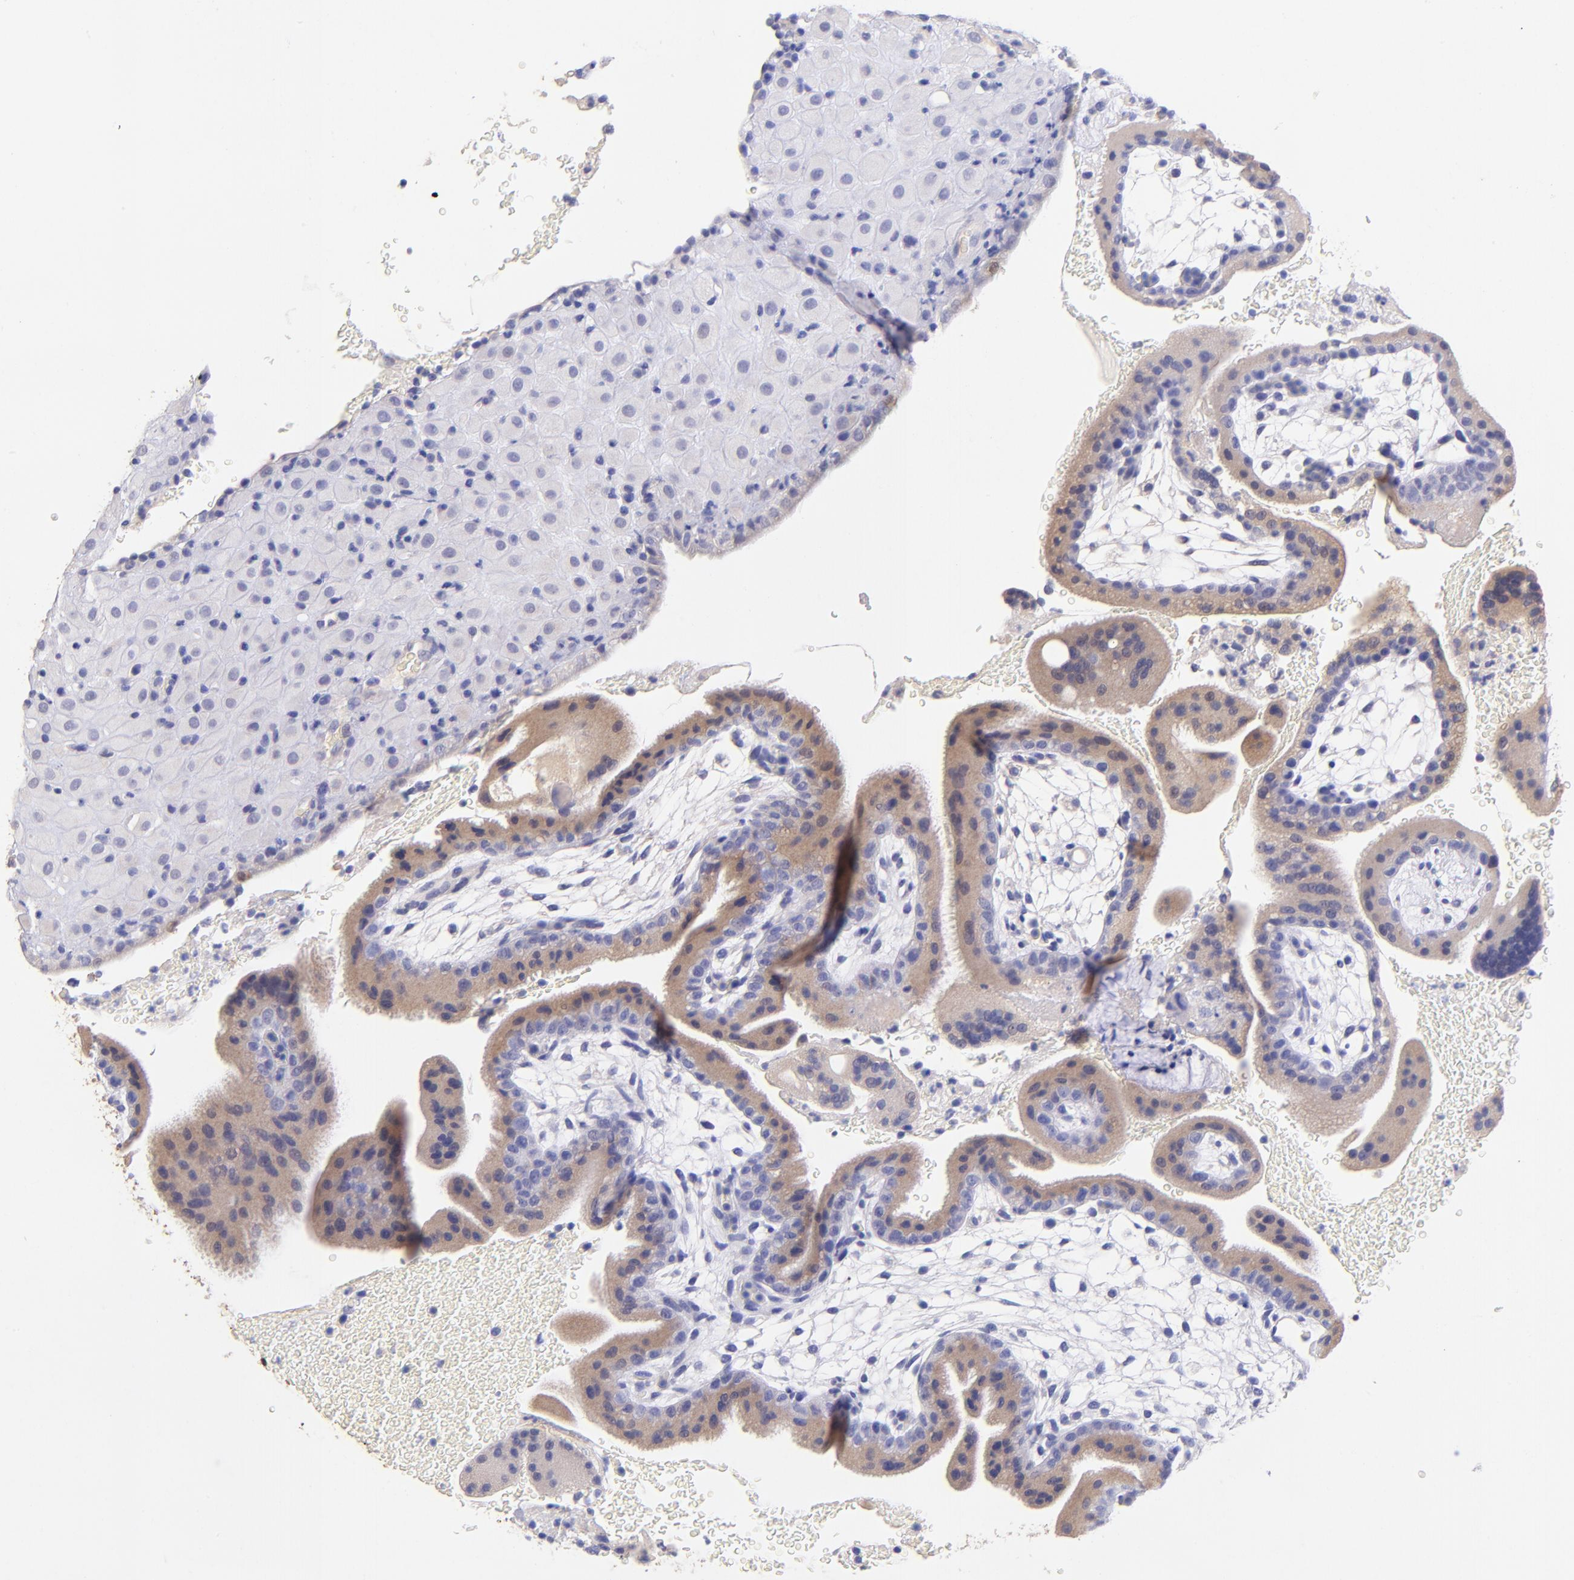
{"staining": {"intensity": "negative", "quantity": "none", "location": "none"}, "tissue": "placenta", "cell_type": "Decidual cells", "image_type": "normal", "snomed": [{"axis": "morphology", "description": "Normal tissue, NOS"}, {"axis": "topography", "description": "Placenta"}], "caption": "A high-resolution image shows immunohistochemistry staining of benign placenta, which displays no significant expression in decidual cells. The staining is performed using DAB brown chromogen with nuclei counter-stained in using hematoxylin.", "gene": "RAB3B", "patient": {"sex": "female", "age": 19}}